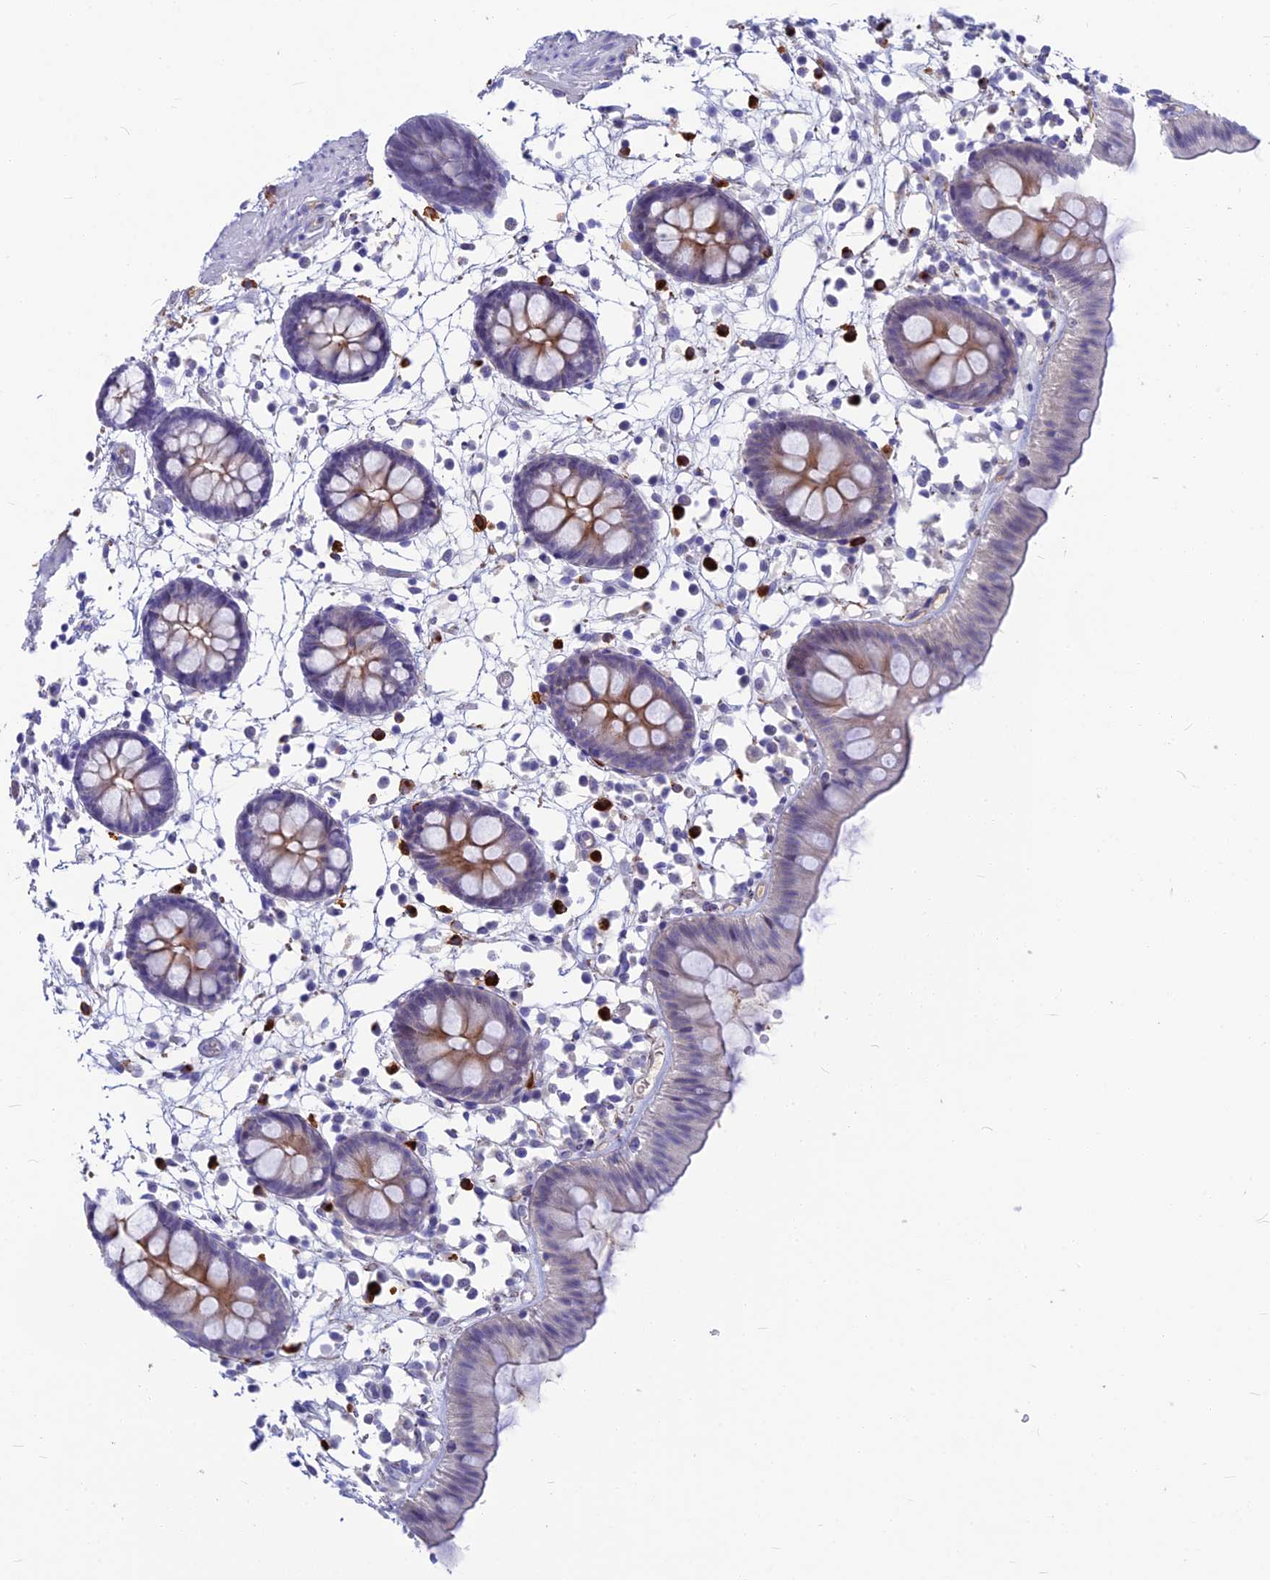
{"staining": {"intensity": "moderate", "quantity": ">75%", "location": "cytoplasmic/membranous"}, "tissue": "colon", "cell_type": "Endothelial cells", "image_type": "normal", "snomed": [{"axis": "morphology", "description": "Normal tissue, NOS"}, {"axis": "topography", "description": "Colon"}], "caption": "Protein expression analysis of unremarkable colon reveals moderate cytoplasmic/membranous staining in about >75% of endothelial cells. (DAB (3,3'-diaminobenzidine) = brown stain, brightfield microscopy at high magnification).", "gene": "SNAP91", "patient": {"sex": "male", "age": 56}}